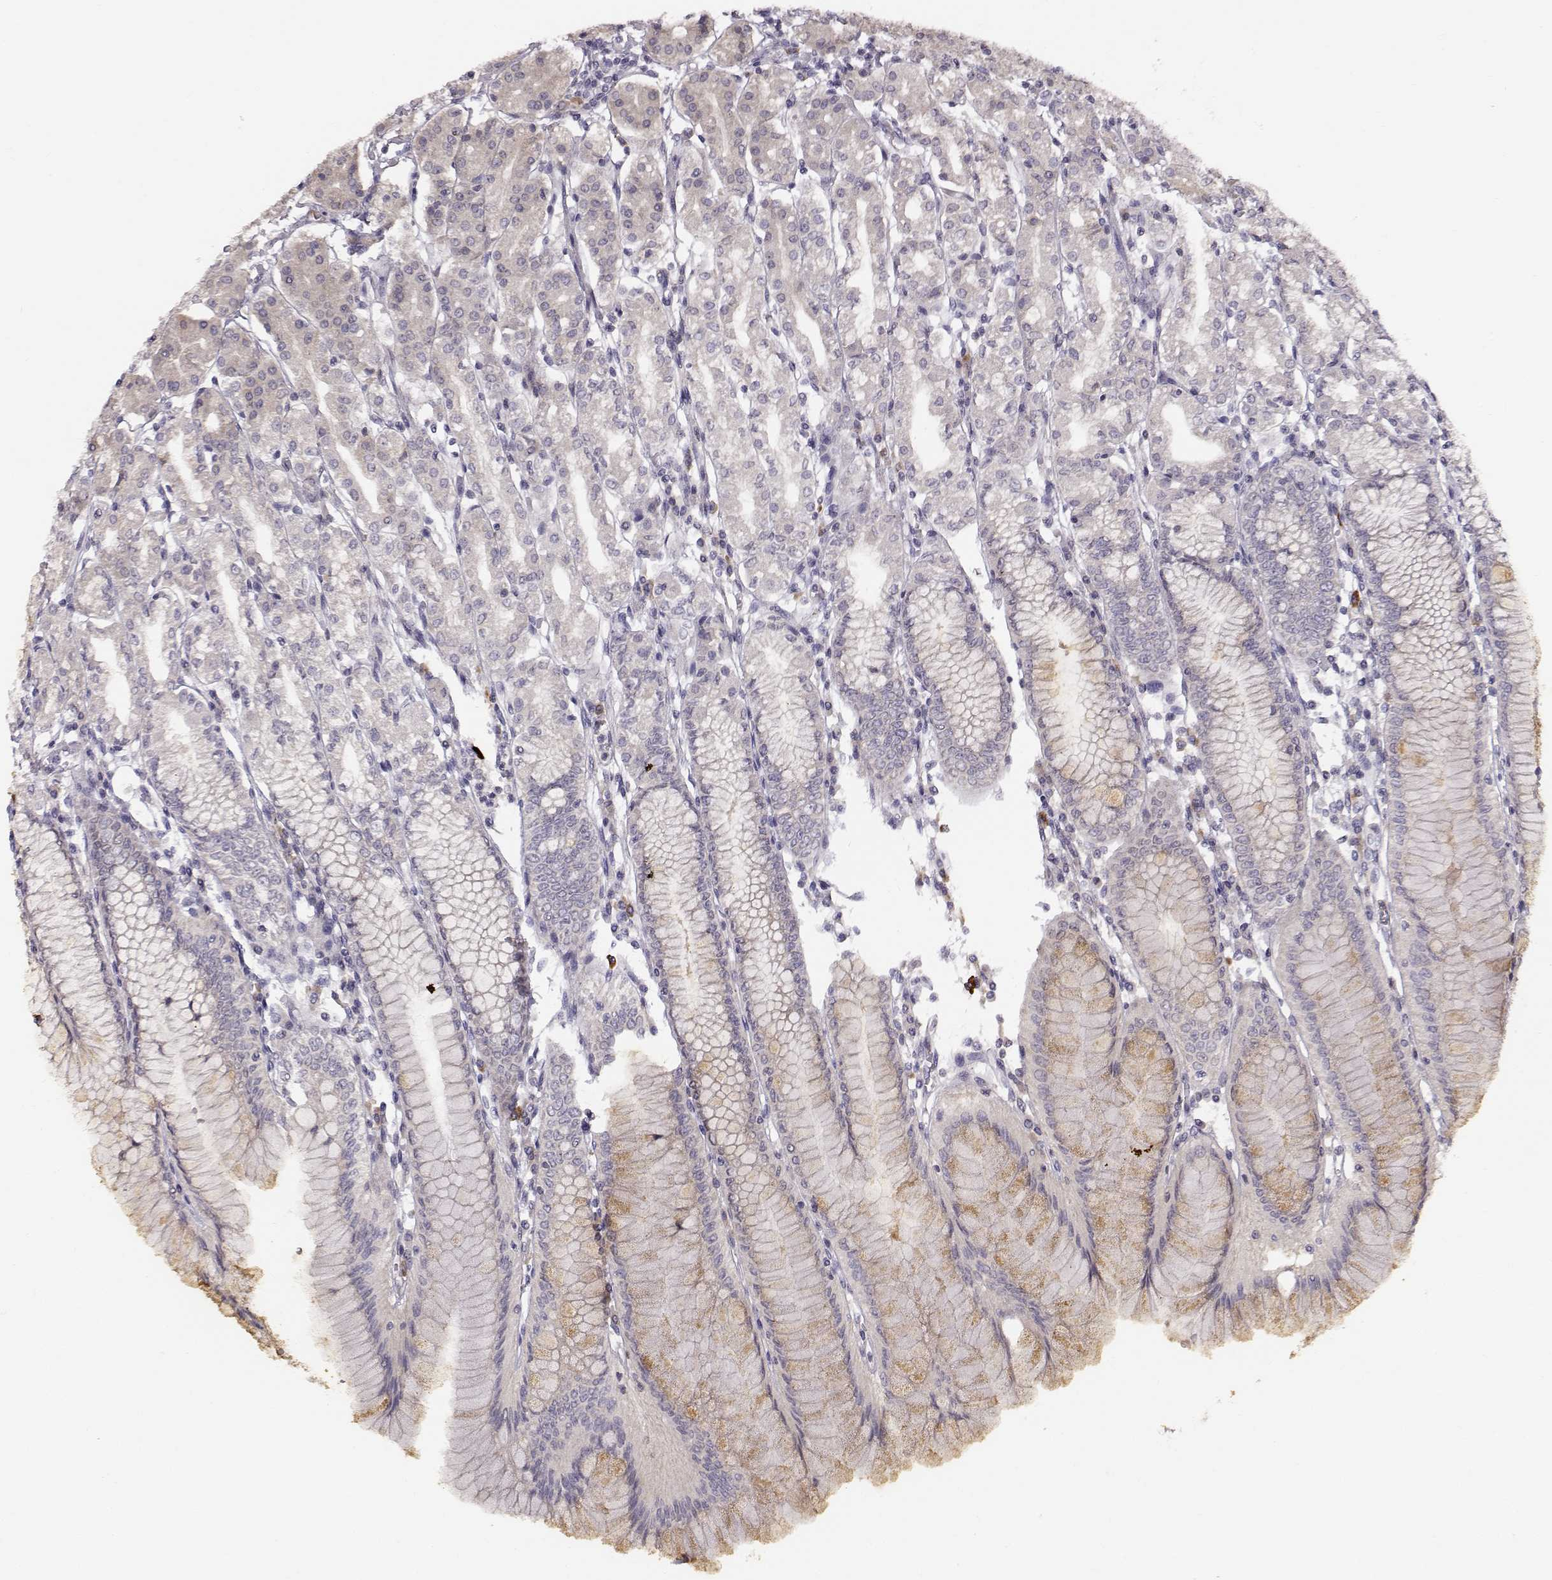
{"staining": {"intensity": "moderate", "quantity": "25%-75%", "location": "cytoplasmic/membranous"}, "tissue": "stomach", "cell_type": "Glandular cells", "image_type": "normal", "snomed": [{"axis": "morphology", "description": "Normal tissue, NOS"}, {"axis": "topography", "description": "Skeletal muscle"}, {"axis": "topography", "description": "Stomach"}], "caption": "A high-resolution micrograph shows immunohistochemistry staining of benign stomach, which demonstrates moderate cytoplasmic/membranous positivity in approximately 25%-75% of glandular cells.", "gene": "ACSL6", "patient": {"sex": "female", "age": 57}}